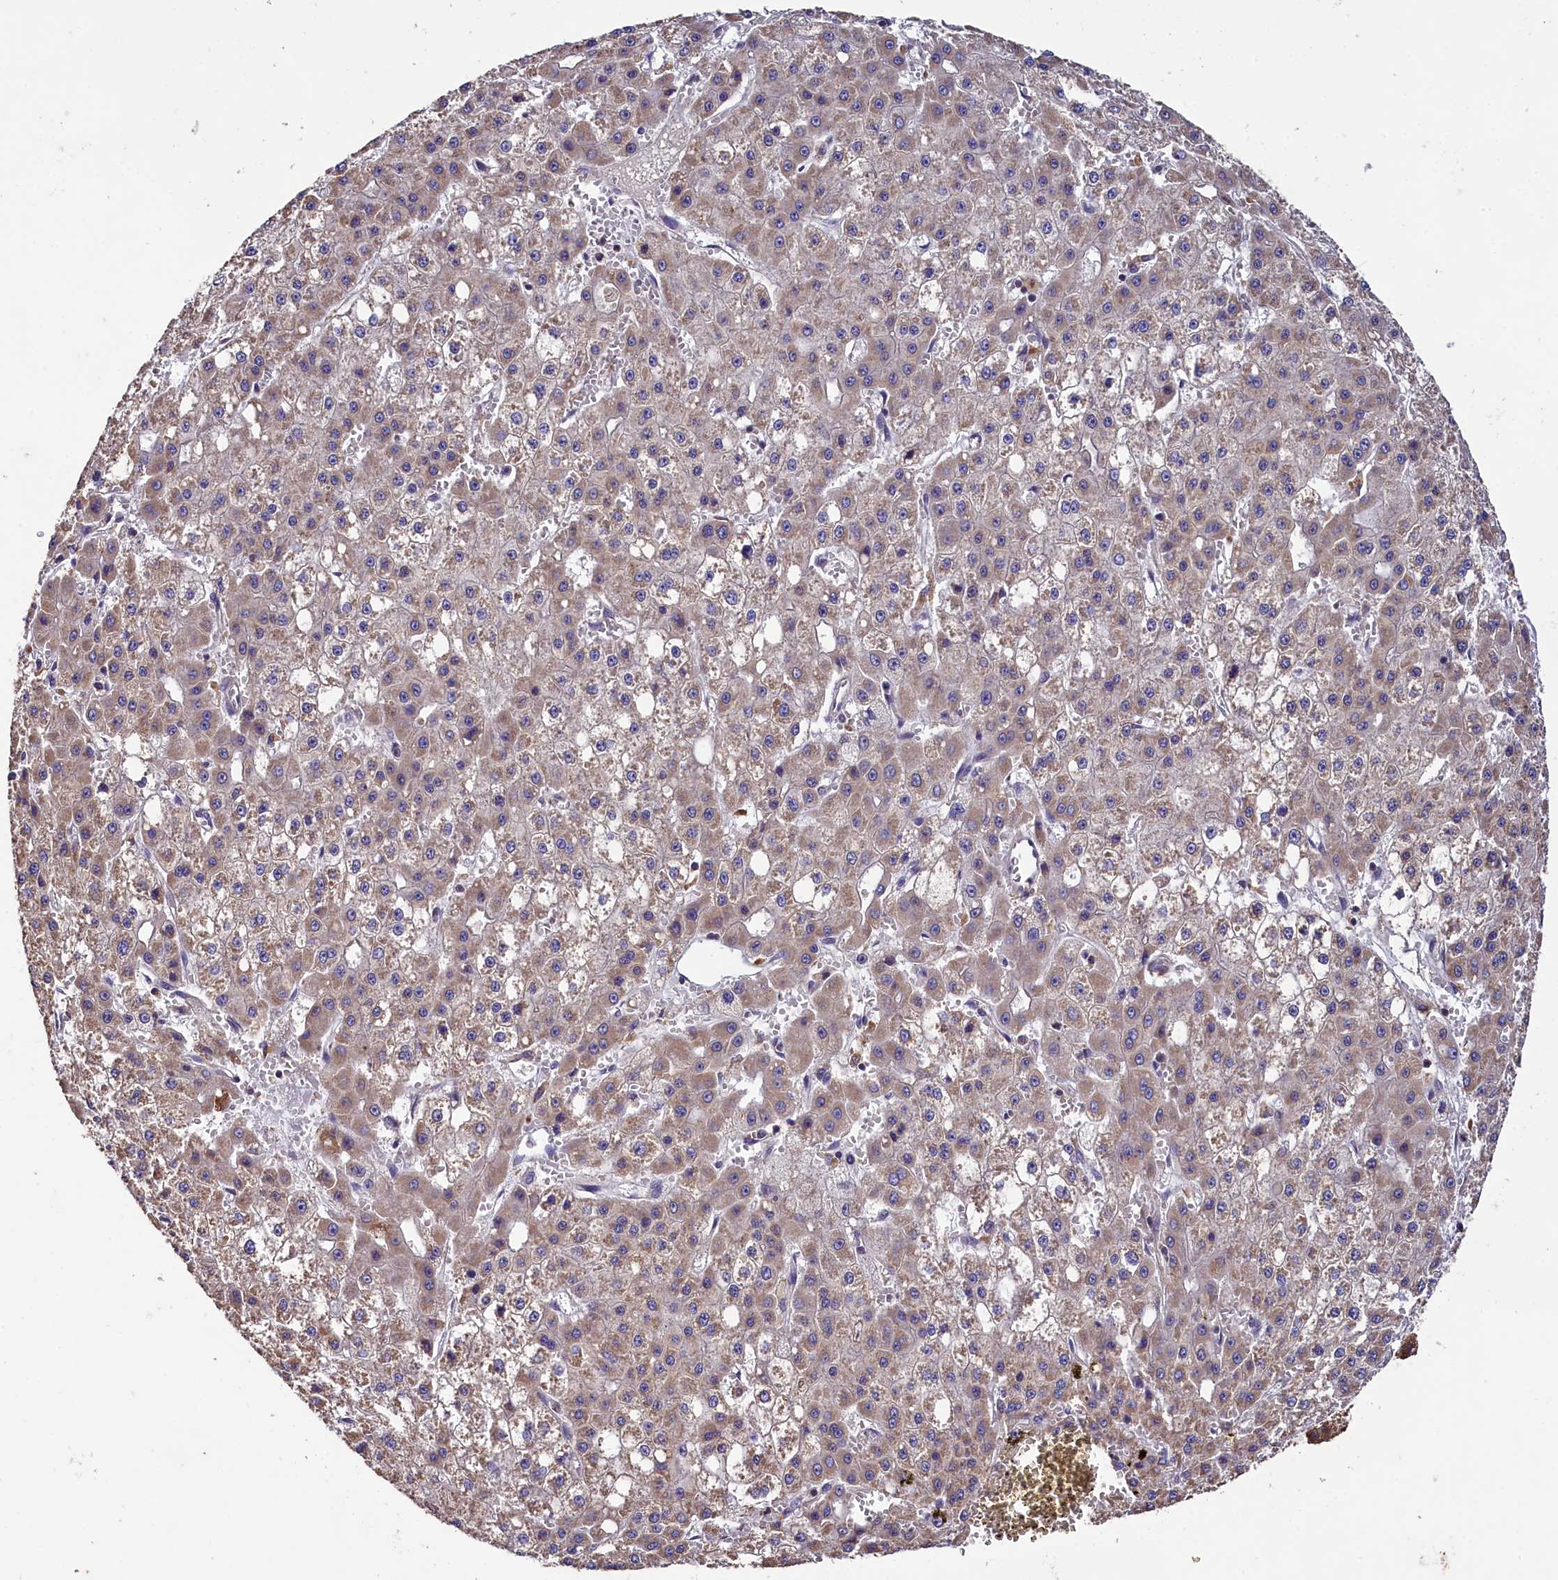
{"staining": {"intensity": "weak", "quantity": "25%-75%", "location": "cytoplasmic/membranous"}, "tissue": "liver cancer", "cell_type": "Tumor cells", "image_type": "cancer", "snomed": [{"axis": "morphology", "description": "Carcinoma, Hepatocellular, NOS"}, {"axis": "topography", "description": "Liver"}], "caption": "Immunohistochemical staining of liver cancer (hepatocellular carcinoma) shows weak cytoplasmic/membranous protein positivity in about 25%-75% of tumor cells.", "gene": "ENKD1", "patient": {"sex": "male", "age": 47}}